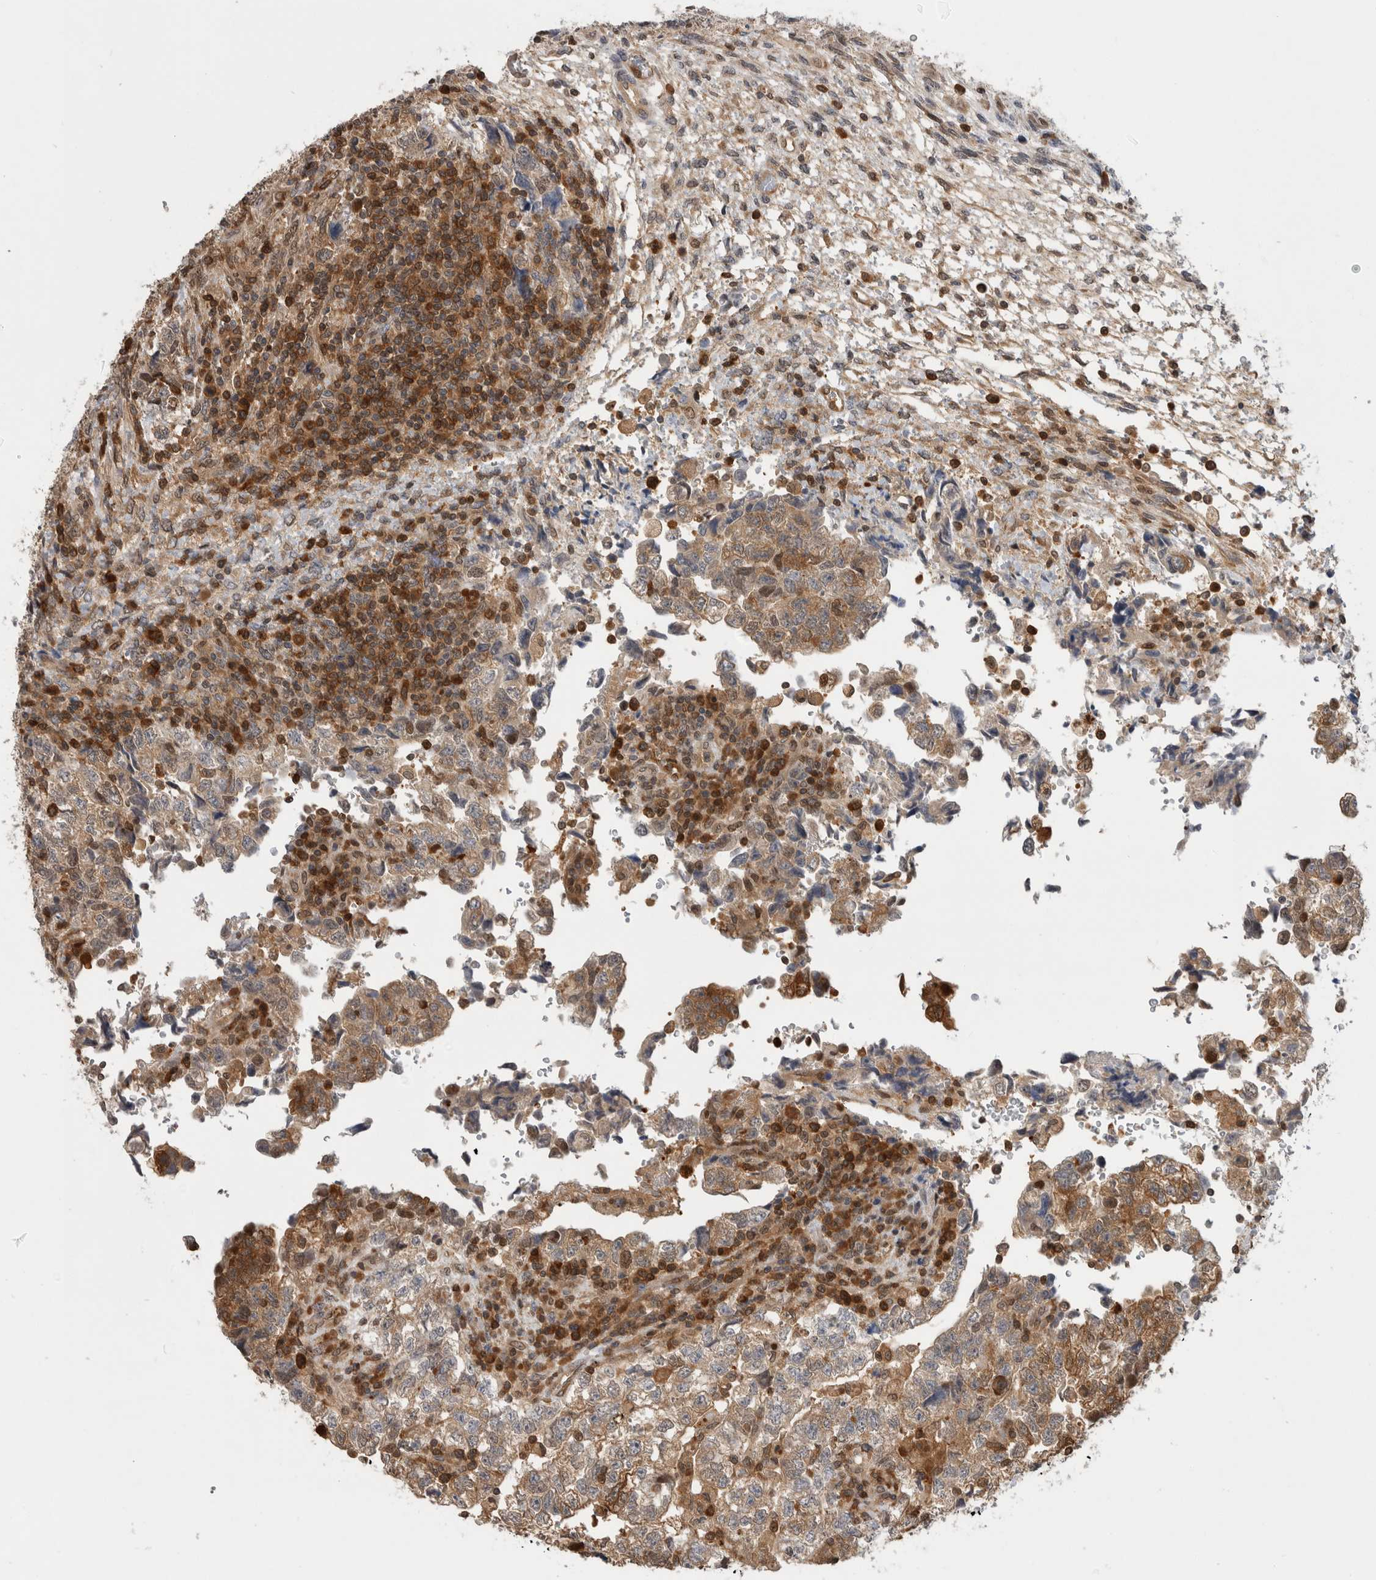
{"staining": {"intensity": "strong", "quantity": "<25%", "location": "cytoplasmic/membranous"}, "tissue": "testis cancer", "cell_type": "Tumor cells", "image_type": "cancer", "snomed": [{"axis": "morphology", "description": "Normal tissue, NOS"}, {"axis": "morphology", "description": "Carcinoma, Embryonal, NOS"}, {"axis": "topography", "description": "Testis"}], "caption": "This is an image of immunohistochemistry (IHC) staining of testis cancer (embryonal carcinoma), which shows strong staining in the cytoplasmic/membranous of tumor cells.", "gene": "ASTN2", "patient": {"sex": "male", "age": 36}}